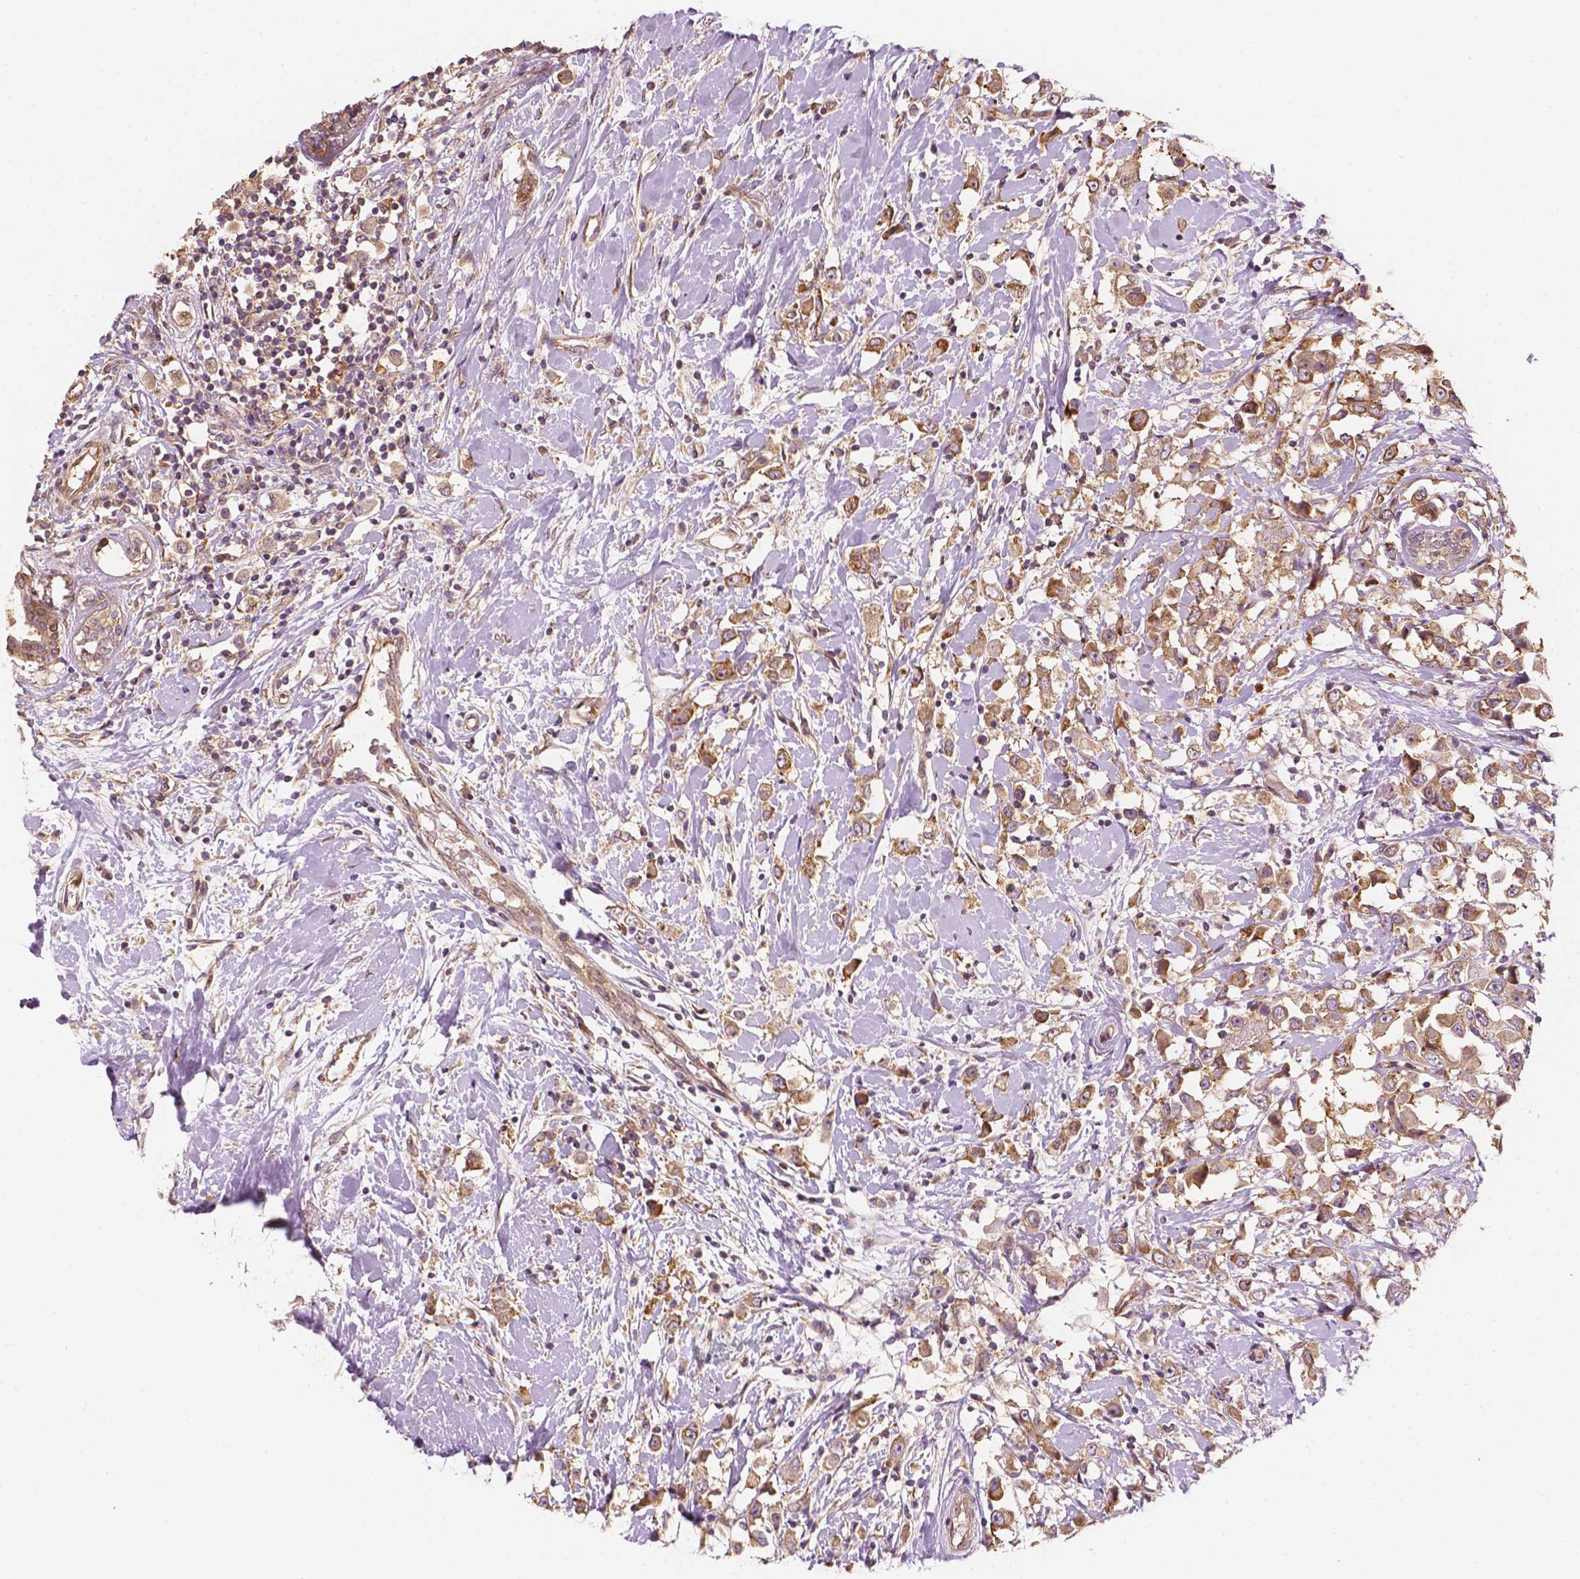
{"staining": {"intensity": "moderate", "quantity": ">75%", "location": "cytoplasmic/membranous"}, "tissue": "breast cancer", "cell_type": "Tumor cells", "image_type": "cancer", "snomed": [{"axis": "morphology", "description": "Duct carcinoma"}, {"axis": "topography", "description": "Breast"}], "caption": "A brown stain highlights moderate cytoplasmic/membranous positivity of a protein in human breast intraductal carcinoma tumor cells. The protein is stained brown, and the nuclei are stained in blue (DAB IHC with brightfield microscopy, high magnification).", "gene": "G3BP1", "patient": {"sex": "female", "age": 61}}